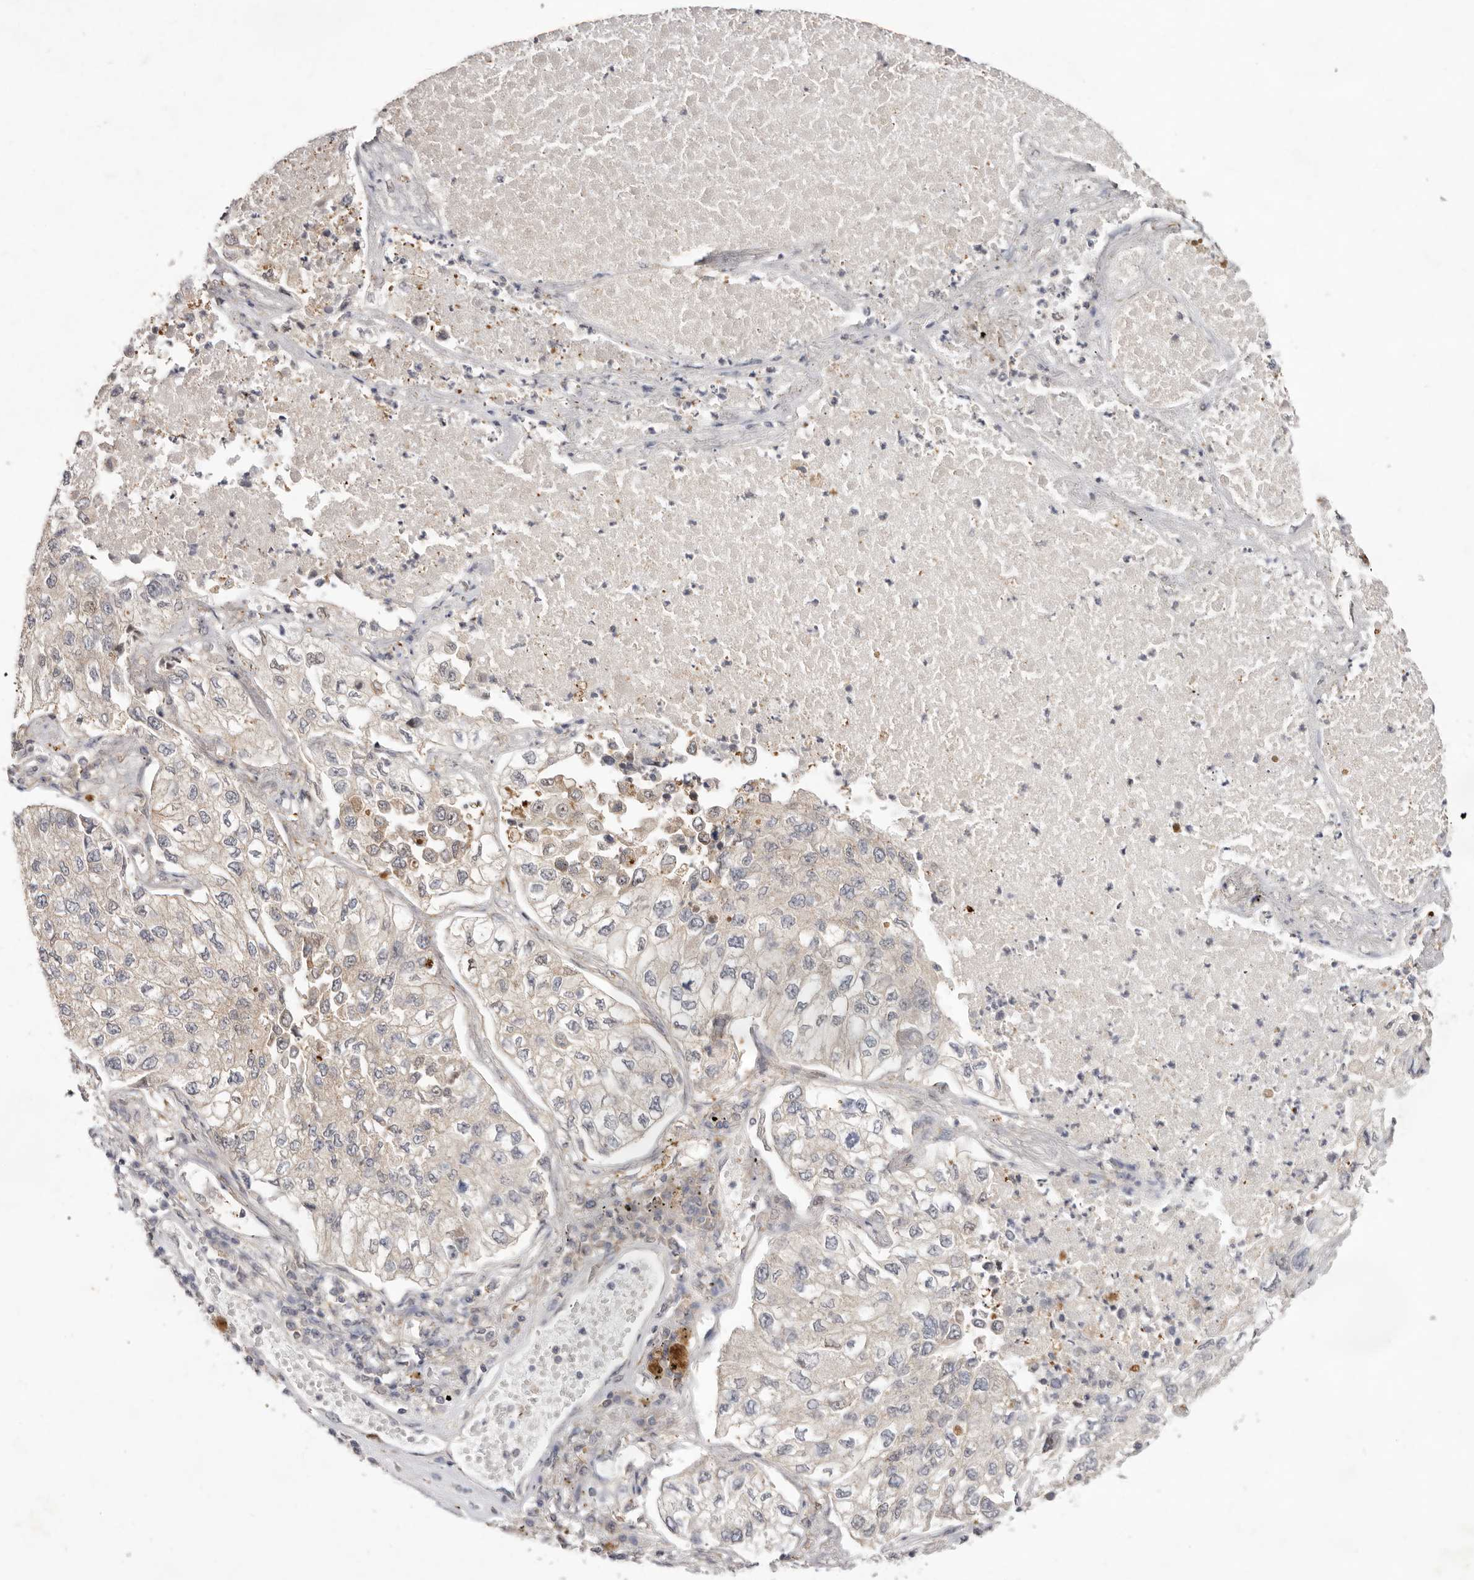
{"staining": {"intensity": "weak", "quantity": "25%-75%", "location": "cytoplasmic/membranous"}, "tissue": "lung cancer", "cell_type": "Tumor cells", "image_type": "cancer", "snomed": [{"axis": "morphology", "description": "Adenocarcinoma, NOS"}, {"axis": "topography", "description": "Lung"}], "caption": "This photomicrograph displays lung cancer stained with immunohistochemistry to label a protein in brown. The cytoplasmic/membranous of tumor cells show weak positivity for the protein. Nuclei are counter-stained blue.", "gene": "TADA1", "patient": {"sex": "male", "age": 63}}